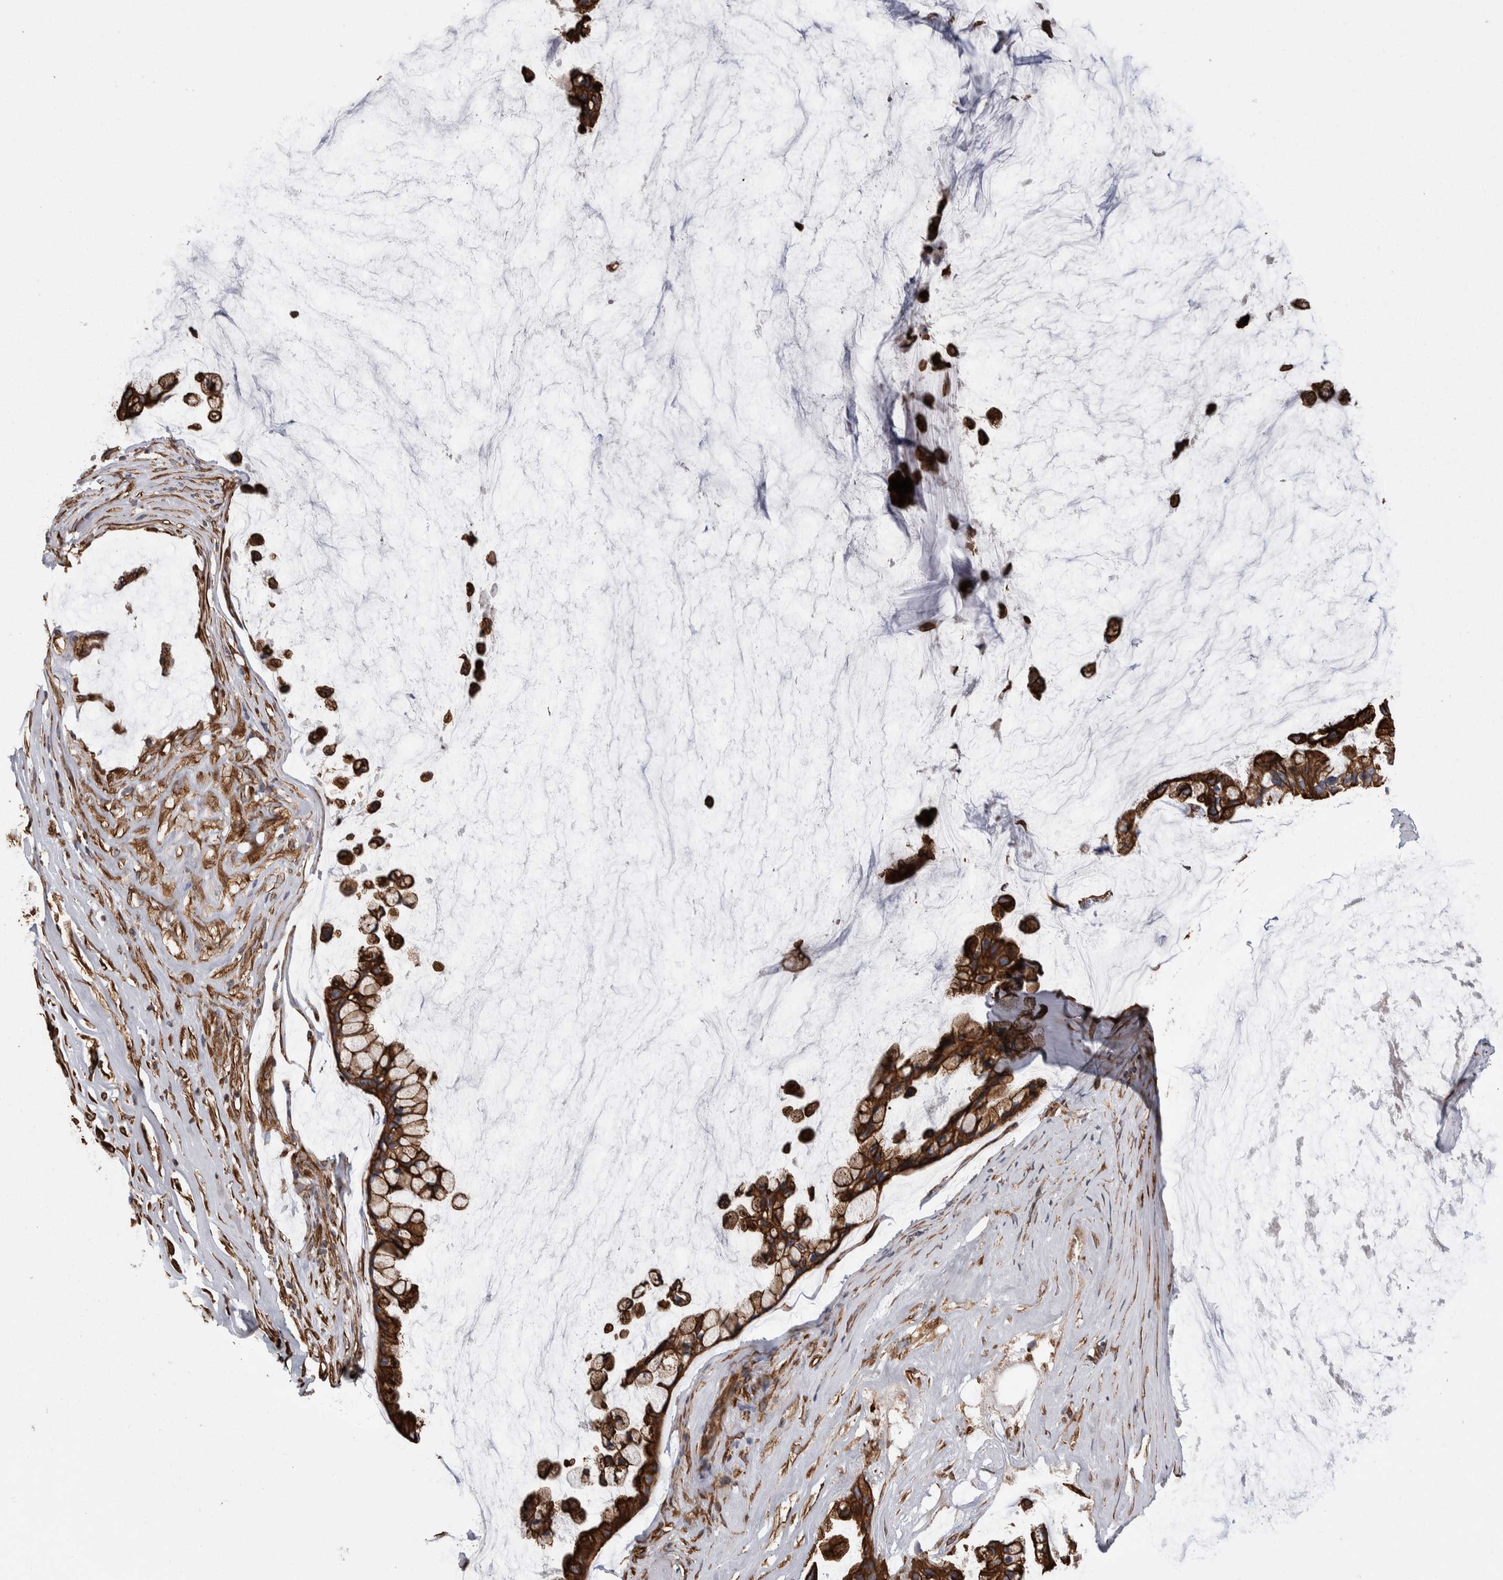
{"staining": {"intensity": "strong", "quantity": ">75%", "location": "cytoplasmic/membranous"}, "tissue": "ovarian cancer", "cell_type": "Tumor cells", "image_type": "cancer", "snomed": [{"axis": "morphology", "description": "Cystadenocarcinoma, mucinous, NOS"}, {"axis": "topography", "description": "Ovary"}], "caption": "Ovarian cancer (mucinous cystadenocarcinoma) stained with DAB immunohistochemistry (IHC) reveals high levels of strong cytoplasmic/membranous expression in approximately >75% of tumor cells.", "gene": "KIF12", "patient": {"sex": "female", "age": 39}}